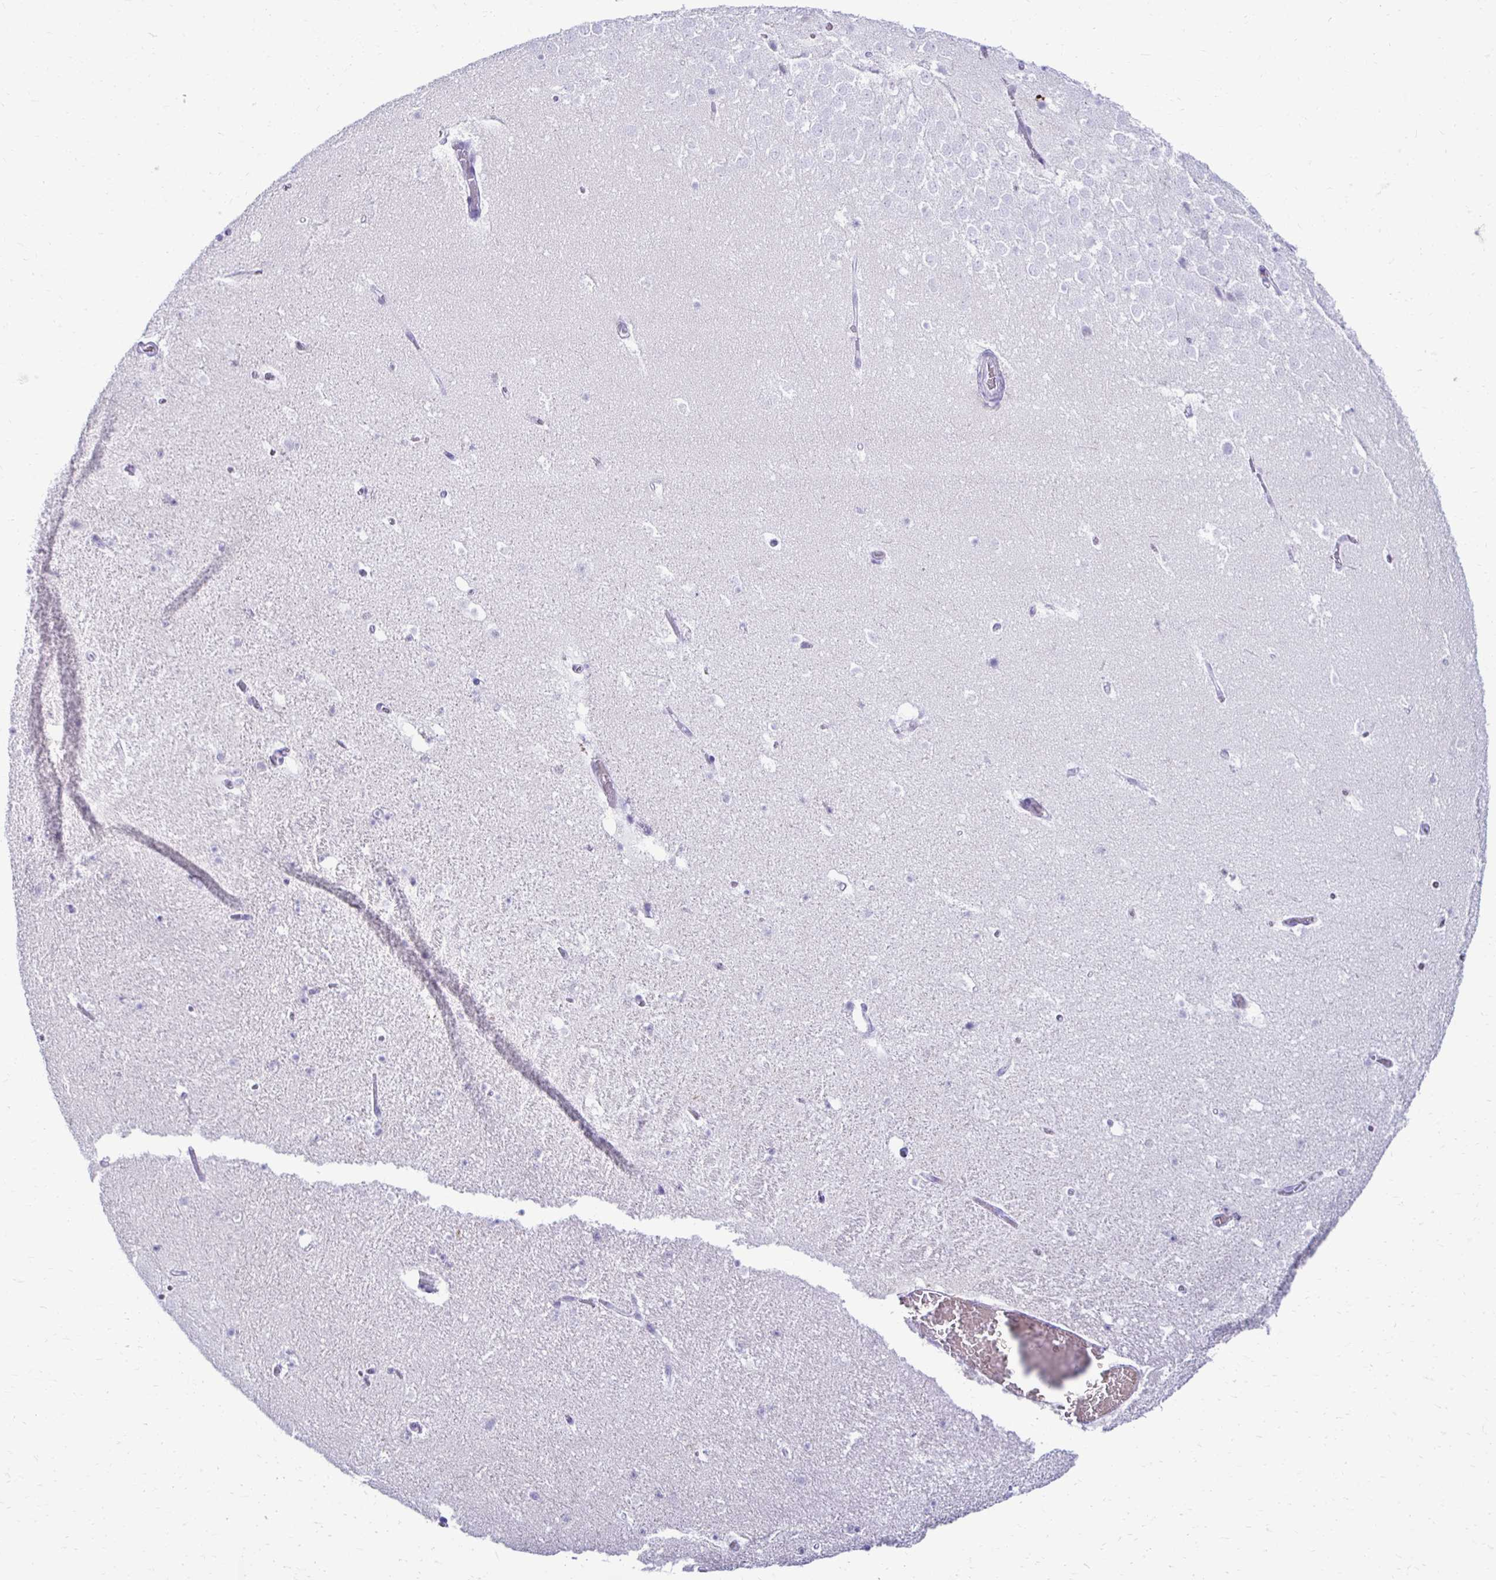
{"staining": {"intensity": "negative", "quantity": "none", "location": "none"}, "tissue": "hippocampus", "cell_type": "Glial cells", "image_type": "normal", "snomed": [{"axis": "morphology", "description": "Normal tissue, NOS"}, {"axis": "topography", "description": "Hippocampus"}], "caption": "A high-resolution micrograph shows immunohistochemistry staining of normal hippocampus, which displays no significant staining in glial cells. (IHC, brightfield microscopy, high magnification).", "gene": "RHBDL3", "patient": {"sex": "female", "age": 42}}